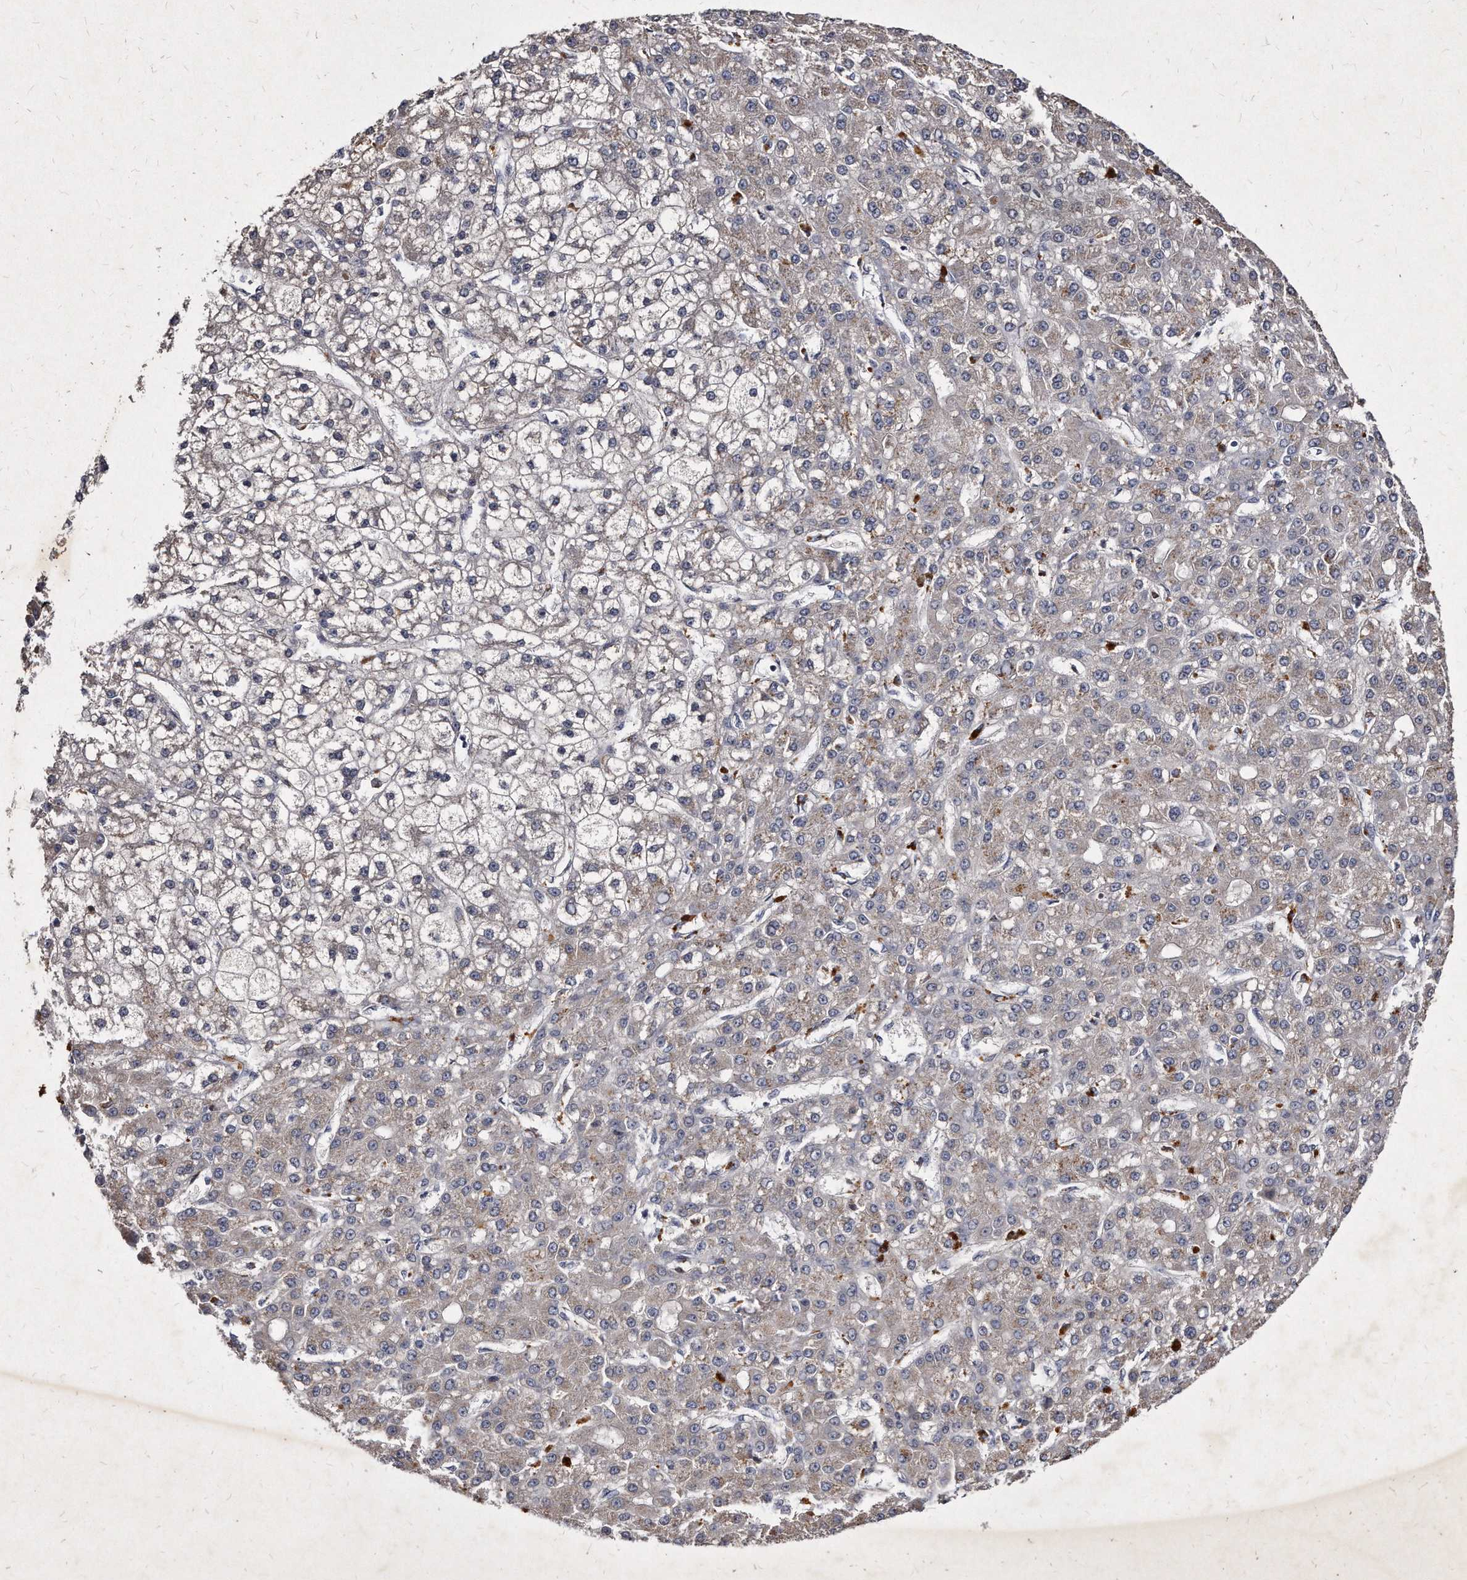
{"staining": {"intensity": "weak", "quantity": "<25%", "location": "cytoplasmic/membranous"}, "tissue": "liver cancer", "cell_type": "Tumor cells", "image_type": "cancer", "snomed": [{"axis": "morphology", "description": "Carcinoma, Hepatocellular, NOS"}, {"axis": "topography", "description": "Liver"}], "caption": "Immunohistochemistry (IHC) image of neoplastic tissue: human hepatocellular carcinoma (liver) stained with DAB demonstrates no significant protein positivity in tumor cells.", "gene": "KLHDC3", "patient": {"sex": "male", "age": 67}}